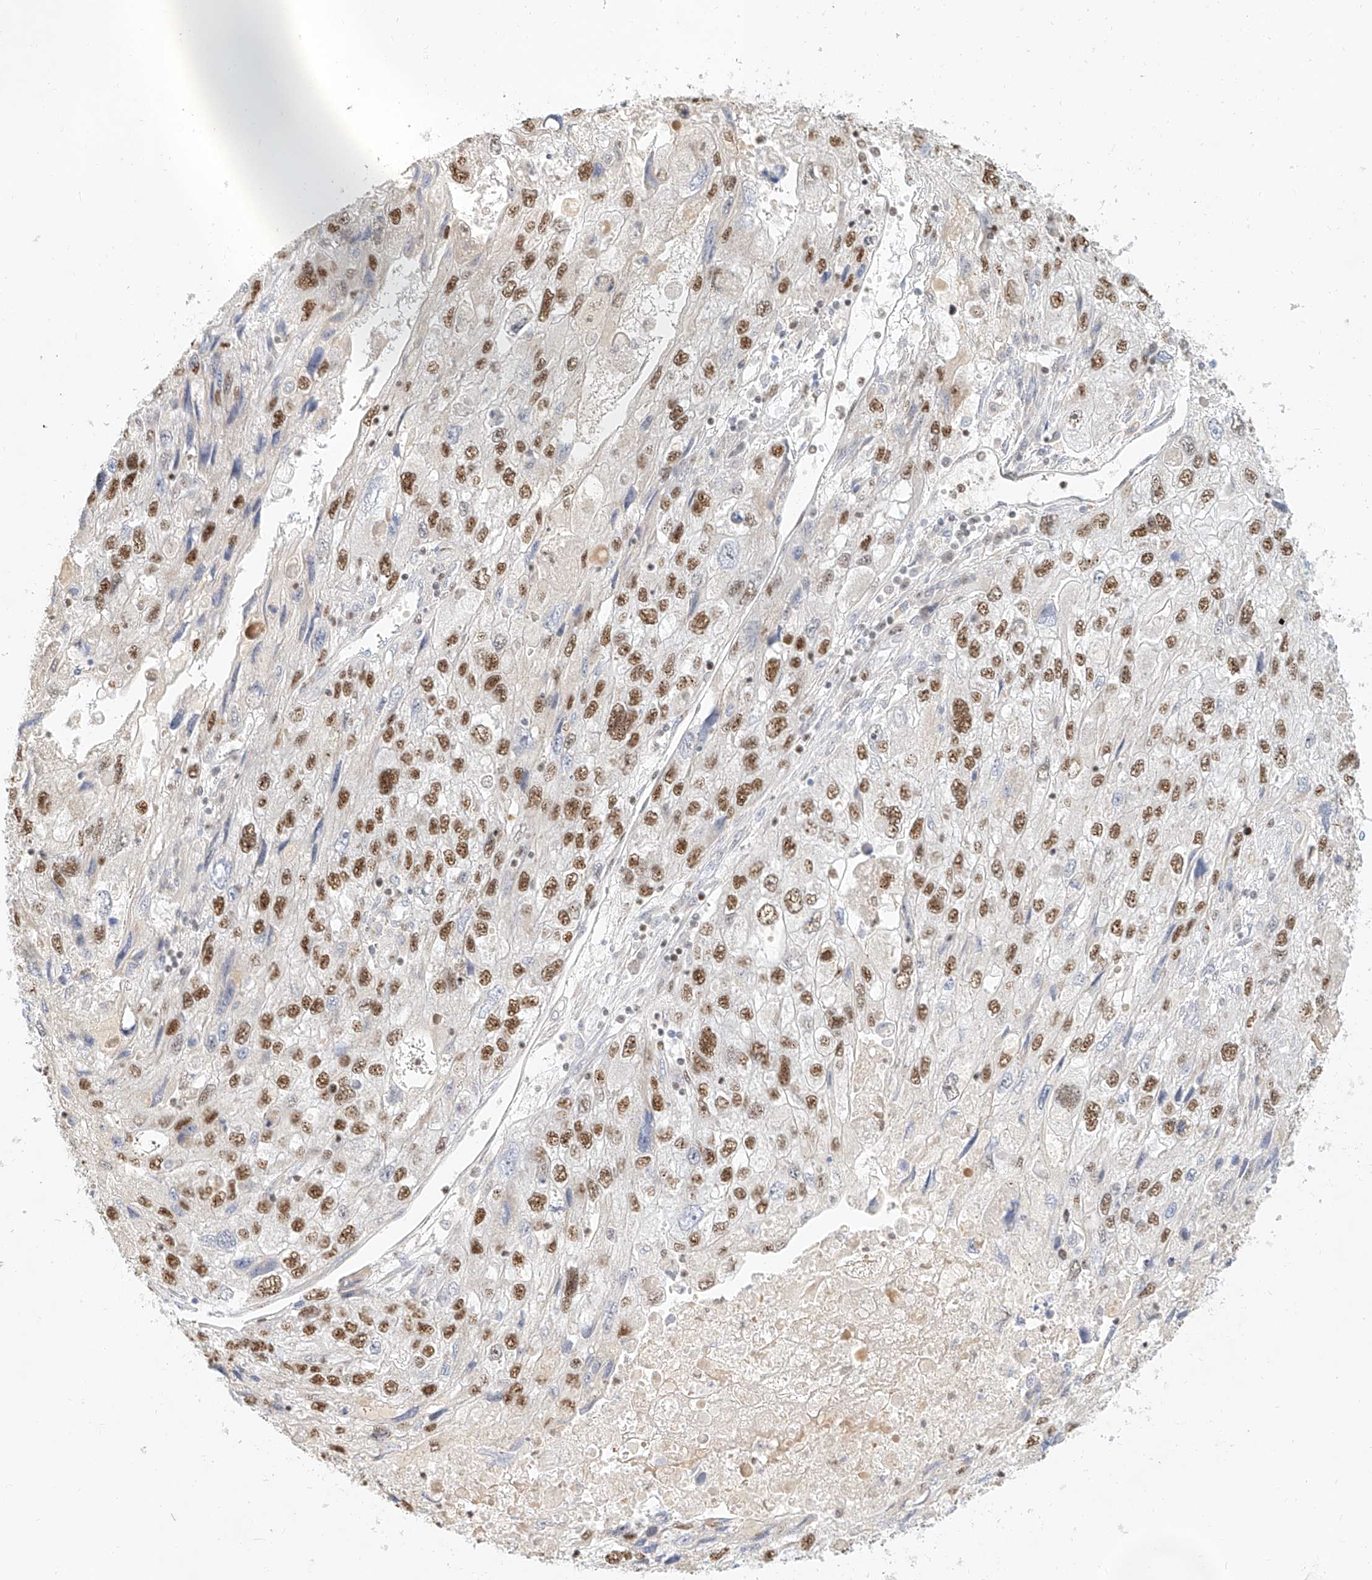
{"staining": {"intensity": "moderate", "quantity": ">75%", "location": "nuclear"}, "tissue": "endometrial cancer", "cell_type": "Tumor cells", "image_type": "cancer", "snomed": [{"axis": "morphology", "description": "Adenocarcinoma, NOS"}, {"axis": "topography", "description": "Endometrium"}], "caption": "An IHC micrograph of tumor tissue is shown. Protein staining in brown labels moderate nuclear positivity in endometrial cancer within tumor cells.", "gene": "CXorf58", "patient": {"sex": "female", "age": 49}}